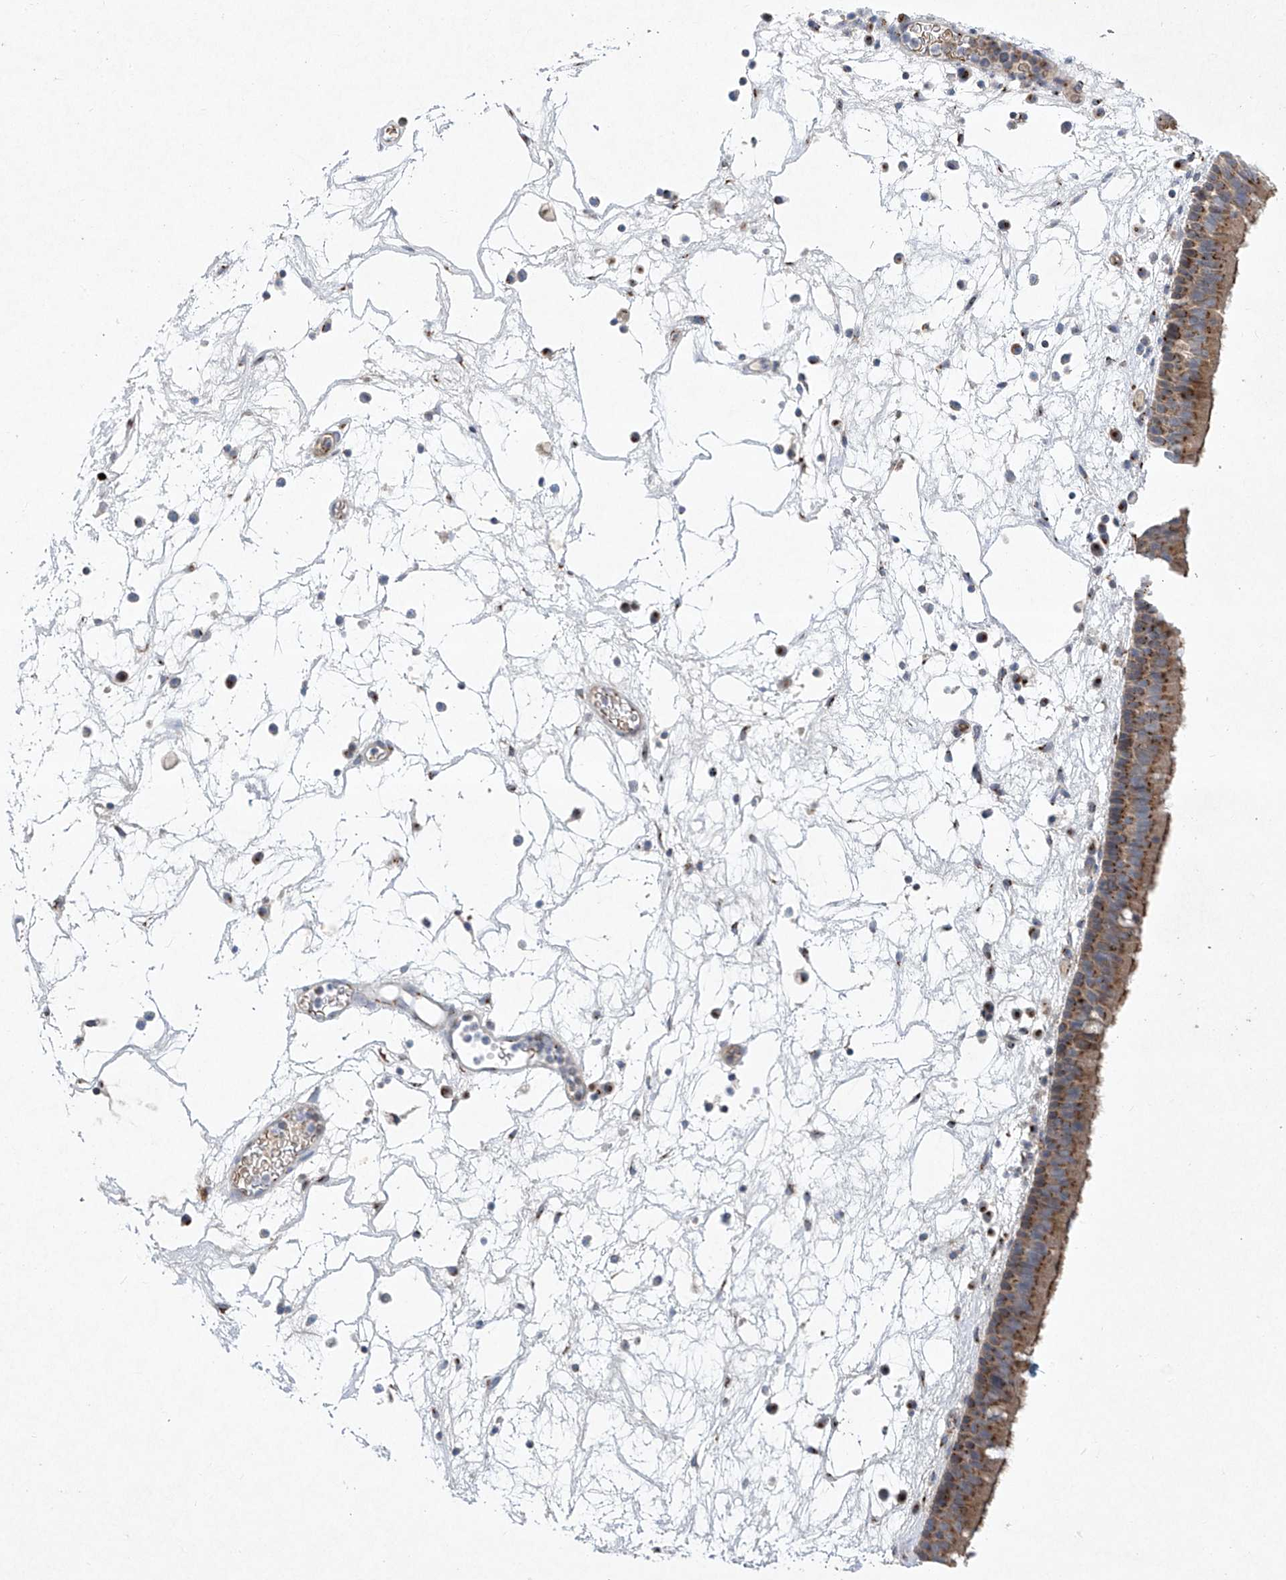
{"staining": {"intensity": "strong", "quantity": ">75%", "location": "cytoplasmic/membranous"}, "tissue": "nasopharynx", "cell_type": "Respiratory epithelial cells", "image_type": "normal", "snomed": [{"axis": "morphology", "description": "Normal tissue, NOS"}, {"axis": "morphology", "description": "Inflammation, NOS"}, {"axis": "morphology", "description": "Malignant melanoma, Metastatic site"}, {"axis": "topography", "description": "Nasopharynx"}], "caption": "Approximately >75% of respiratory epithelial cells in benign human nasopharynx exhibit strong cytoplasmic/membranous protein expression as visualized by brown immunohistochemical staining.", "gene": "TJAP1", "patient": {"sex": "male", "age": 70}}